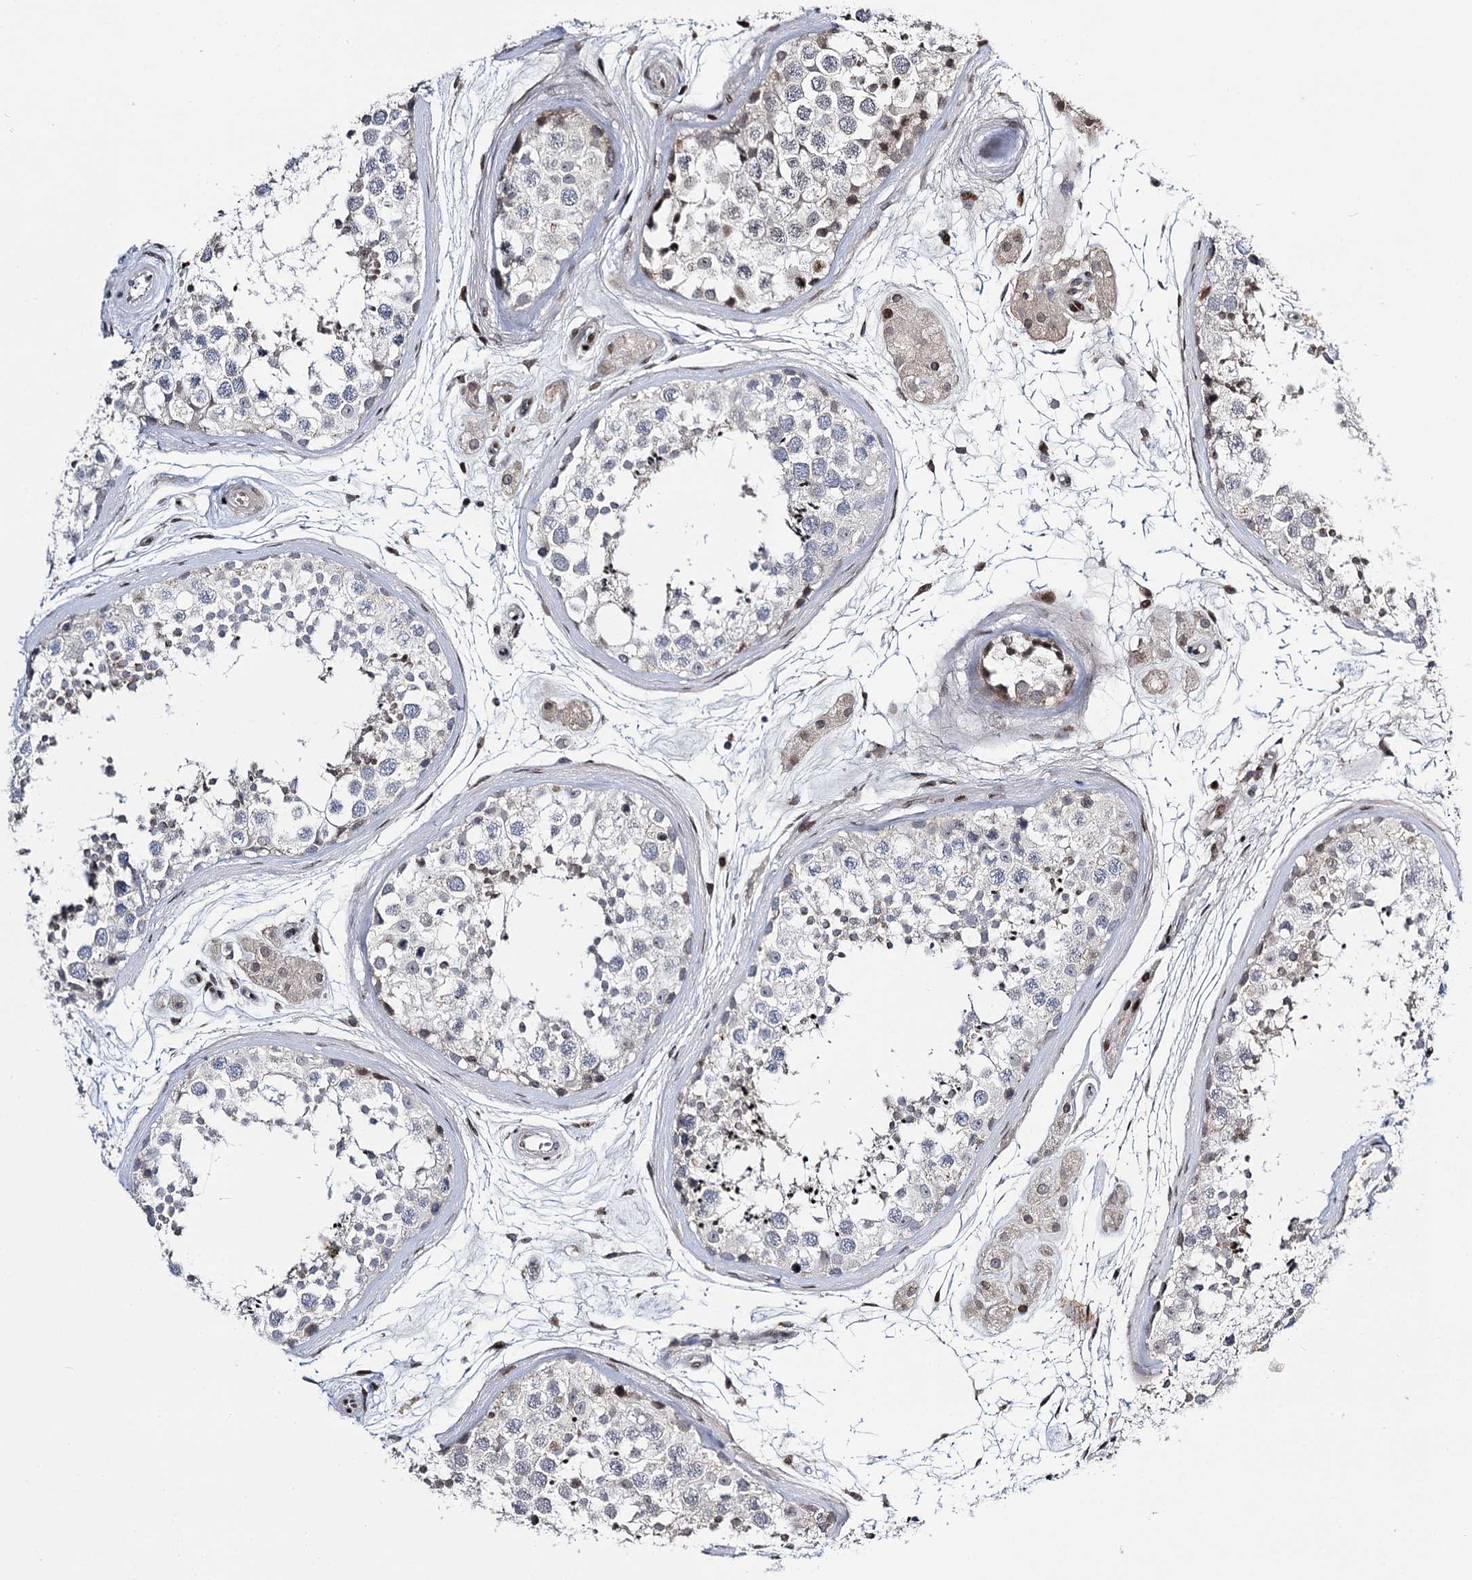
{"staining": {"intensity": "weak", "quantity": "<25%", "location": "cytoplasmic/membranous"}, "tissue": "testis", "cell_type": "Cells in seminiferous ducts", "image_type": "normal", "snomed": [{"axis": "morphology", "description": "Normal tissue, NOS"}, {"axis": "topography", "description": "Testis"}], "caption": "IHC histopathology image of normal testis stained for a protein (brown), which shows no expression in cells in seminiferous ducts.", "gene": "ITFG2", "patient": {"sex": "male", "age": 56}}